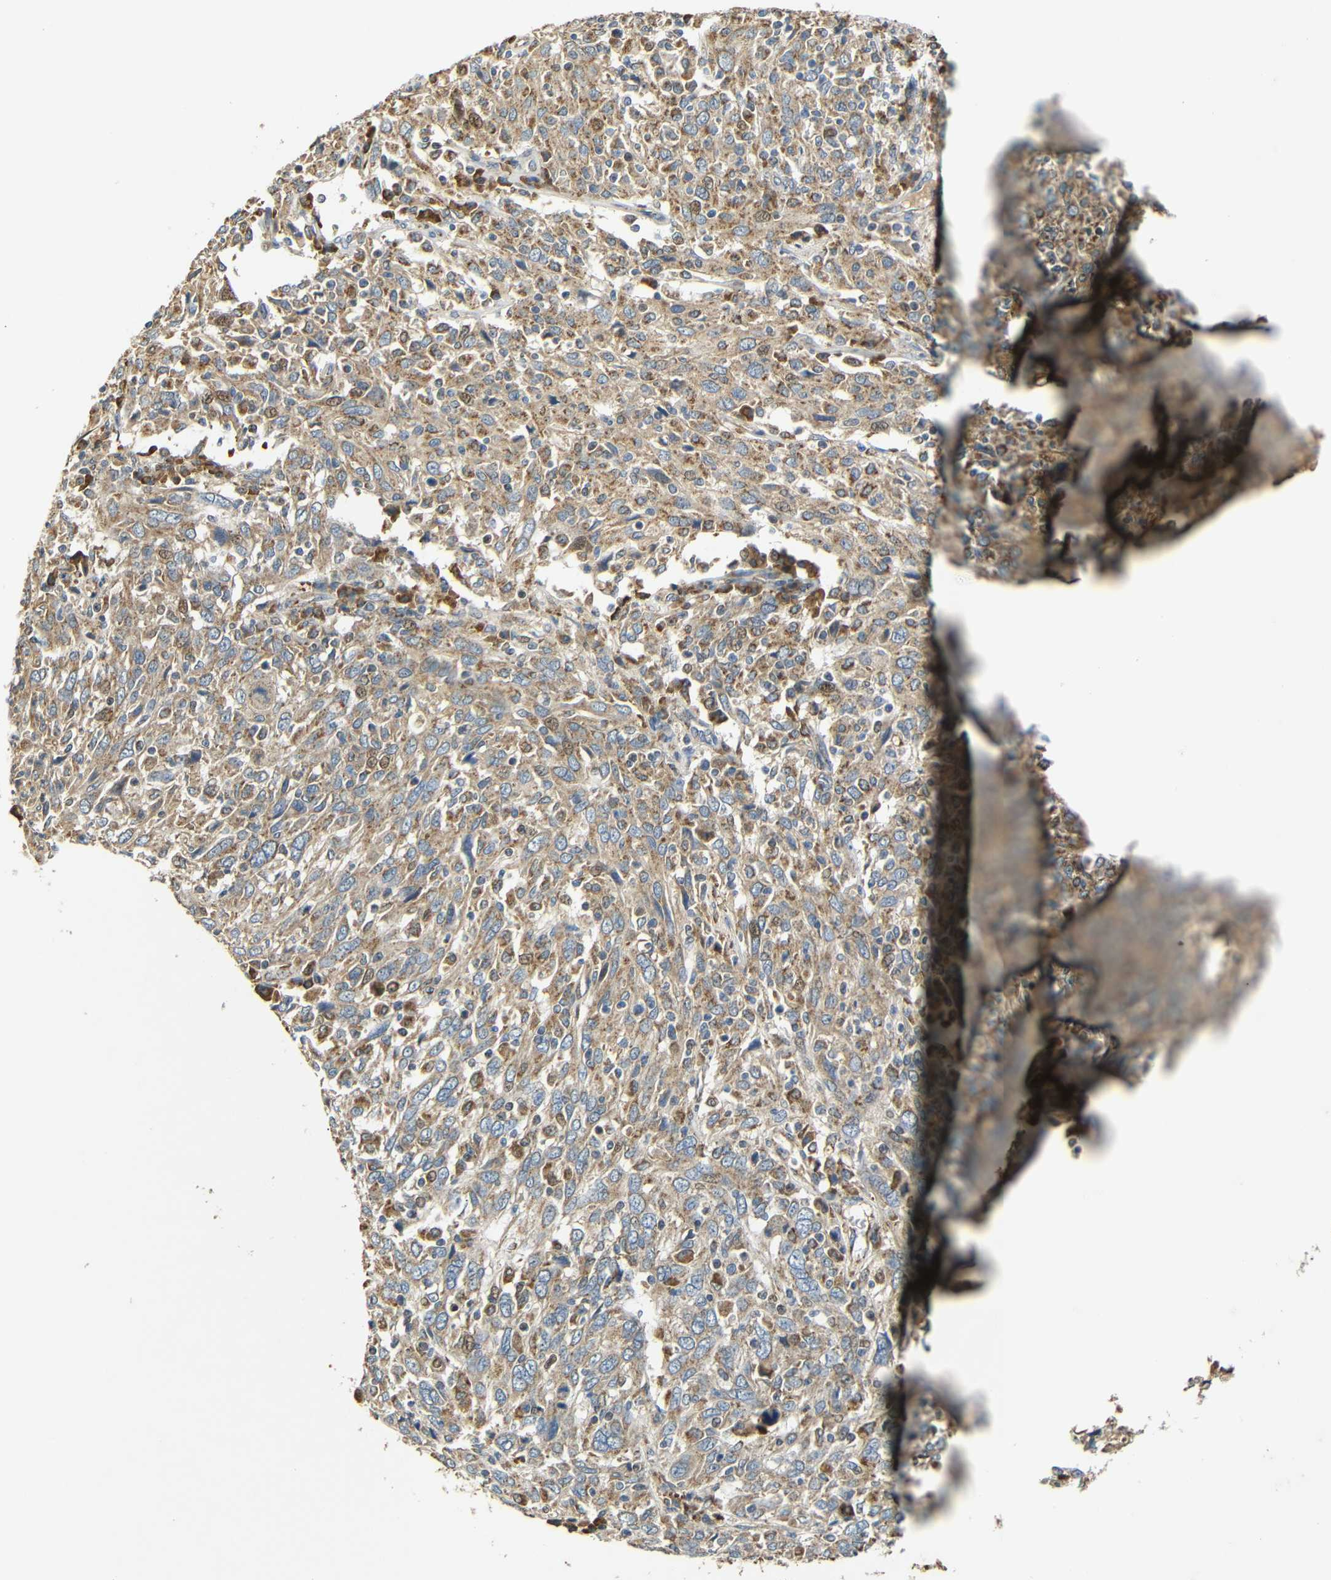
{"staining": {"intensity": "moderate", "quantity": ">75%", "location": "cytoplasmic/membranous"}, "tissue": "cervical cancer", "cell_type": "Tumor cells", "image_type": "cancer", "snomed": [{"axis": "morphology", "description": "Squamous cell carcinoma, NOS"}, {"axis": "topography", "description": "Cervix"}], "caption": "Protein staining by IHC demonstrates moderate cytoplasmic/membranous staining in approximately >75% of tumor cells in cervical cancer.", "gene": "KAZALD1", "patient": {"sex": "female", "age": 46}}